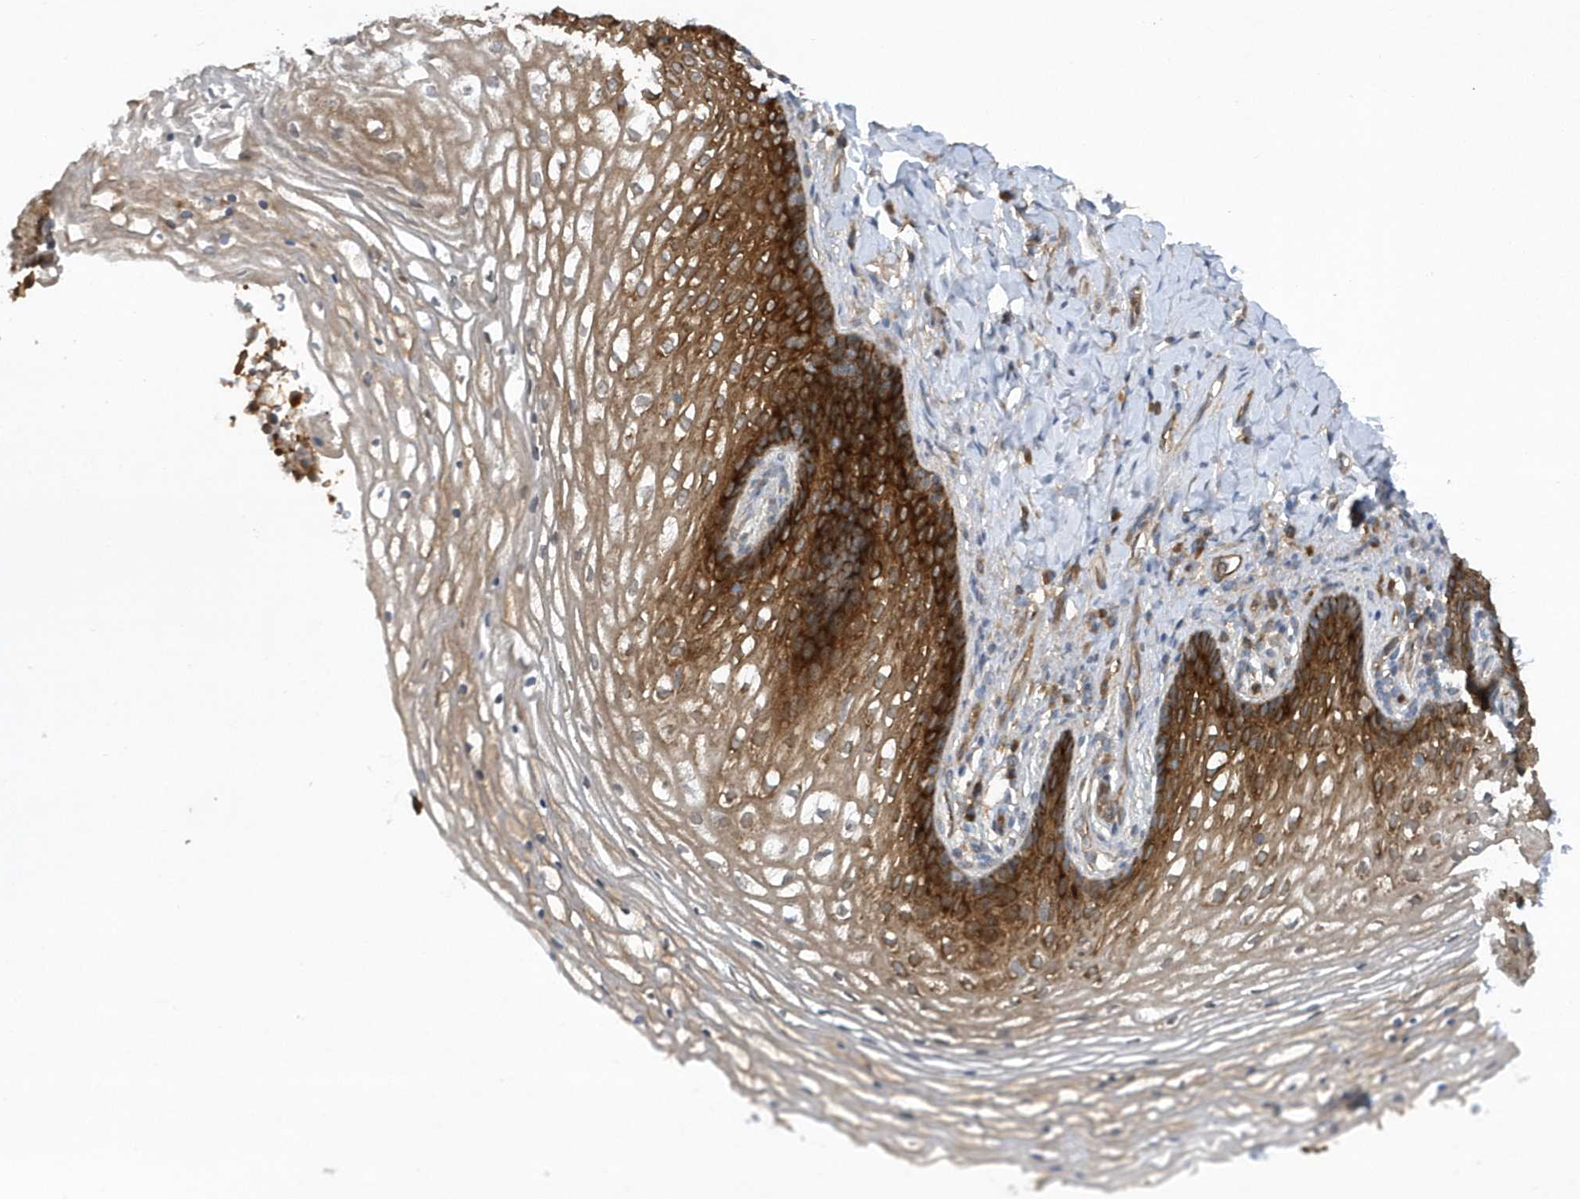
{"staining": {"intensity": "strong", "quantity": "25%-75%", "location": "cytoplasmic/membranous"}, "tissue": "vagina", "cell_type": "Squamous epithelial cells", "image_type": "normal", "snomed": [{"axis": "morphology", "description": "Normal tissue, NOS"}, {"axis": "topography", "description": "Vagina"}], "caption": "IHC (DAB) staining of unremarkable human vagina exhibits strong cytoplasmic/membranous protein expression in approximately 25%-75% of squamous epithelial cells.", "gene": "PAICS", "patient": {"sex": "female", "age": 60}}